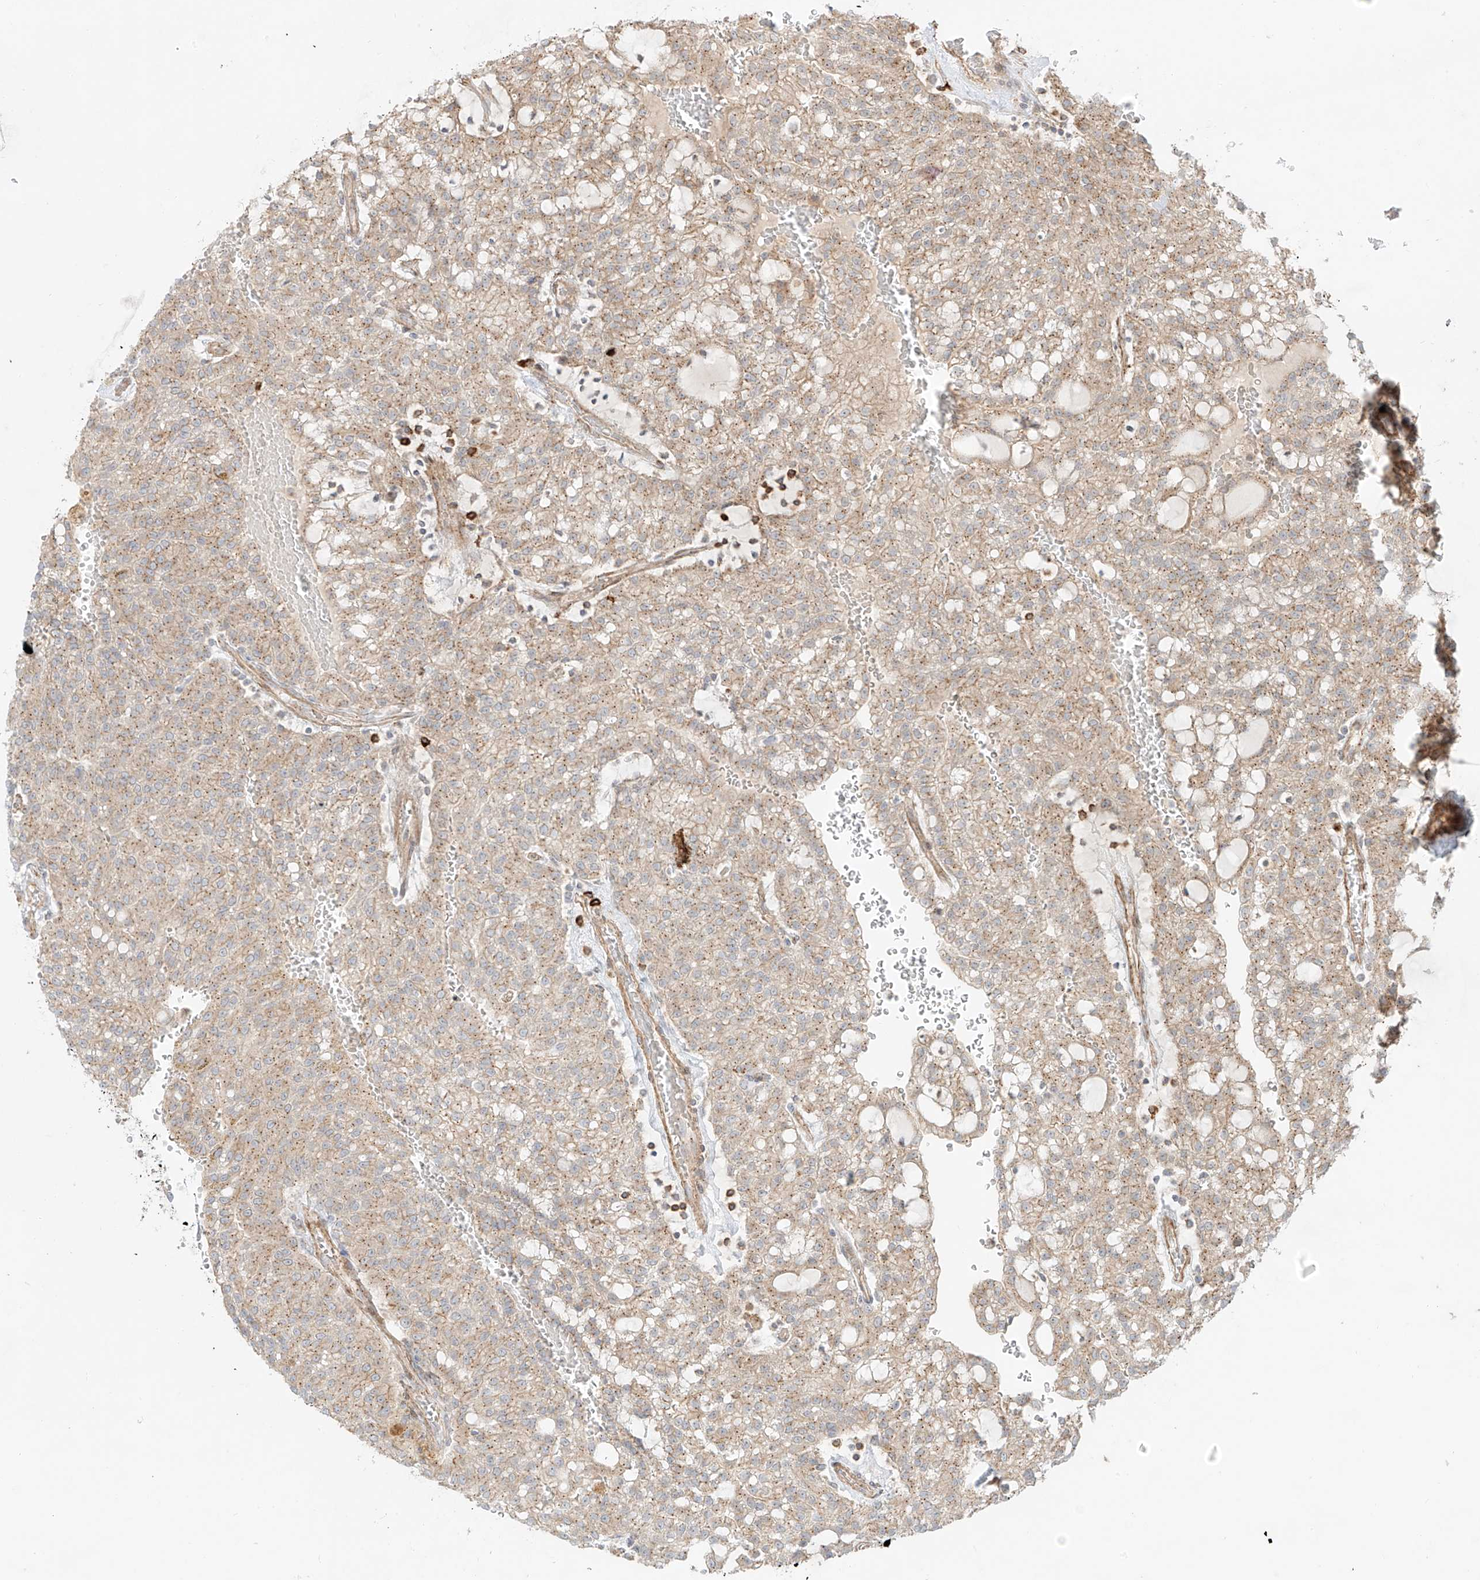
{"staining": {"intensity": "weak", "quantity": ">75%", "location": "cytoplasmic/membranous"}, "tissue": "renal cancer", "cell_type": "Tumor cells", "image_type": "cancer", "snomed": [{"axis": "morphology", "description": "Adenocarcinoma, NOS"}, {"axis": "topography", "description": "Kidney"}], "caption": "Brown immunohistochemical staining in renal cancer shows weak cytoplasmic/membranous staining in approximately >75% of tumor cells.", "gene": "ZNF287", "patient": {"sex": "male", "age": 63}}